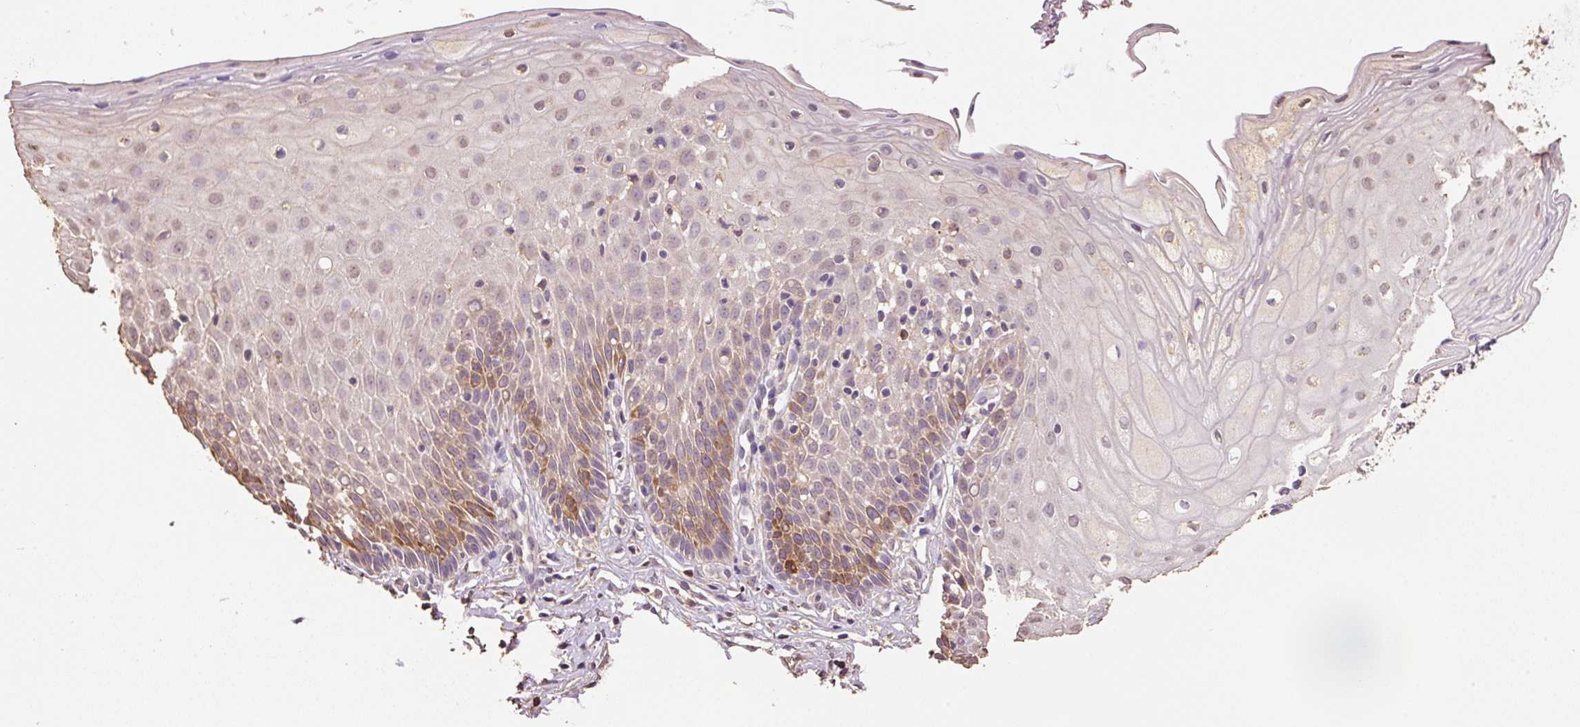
{"staining": {"intensity": "weak", "quantity": "<25%", "location": "cytoplasmic/membranous"}, "tissue": "cervix", "cell_type": "Glandular cells", "image_type": "normal", "snomed": [{"axis": "morphology", "description": "Normal tissue, NOS"}, {"axis": "topography", "description": "Cervix"}], "caption": "Photomicrograph shows no protein positivity in glandular cells of normal cervix. (Stains: DAB immunohistochemistry with hematoxylin counter stain, Microscopy: brightfield microscopy at high magnification).", "gene": "HERC2", "patient": {"sex": "female", "age": 36}}